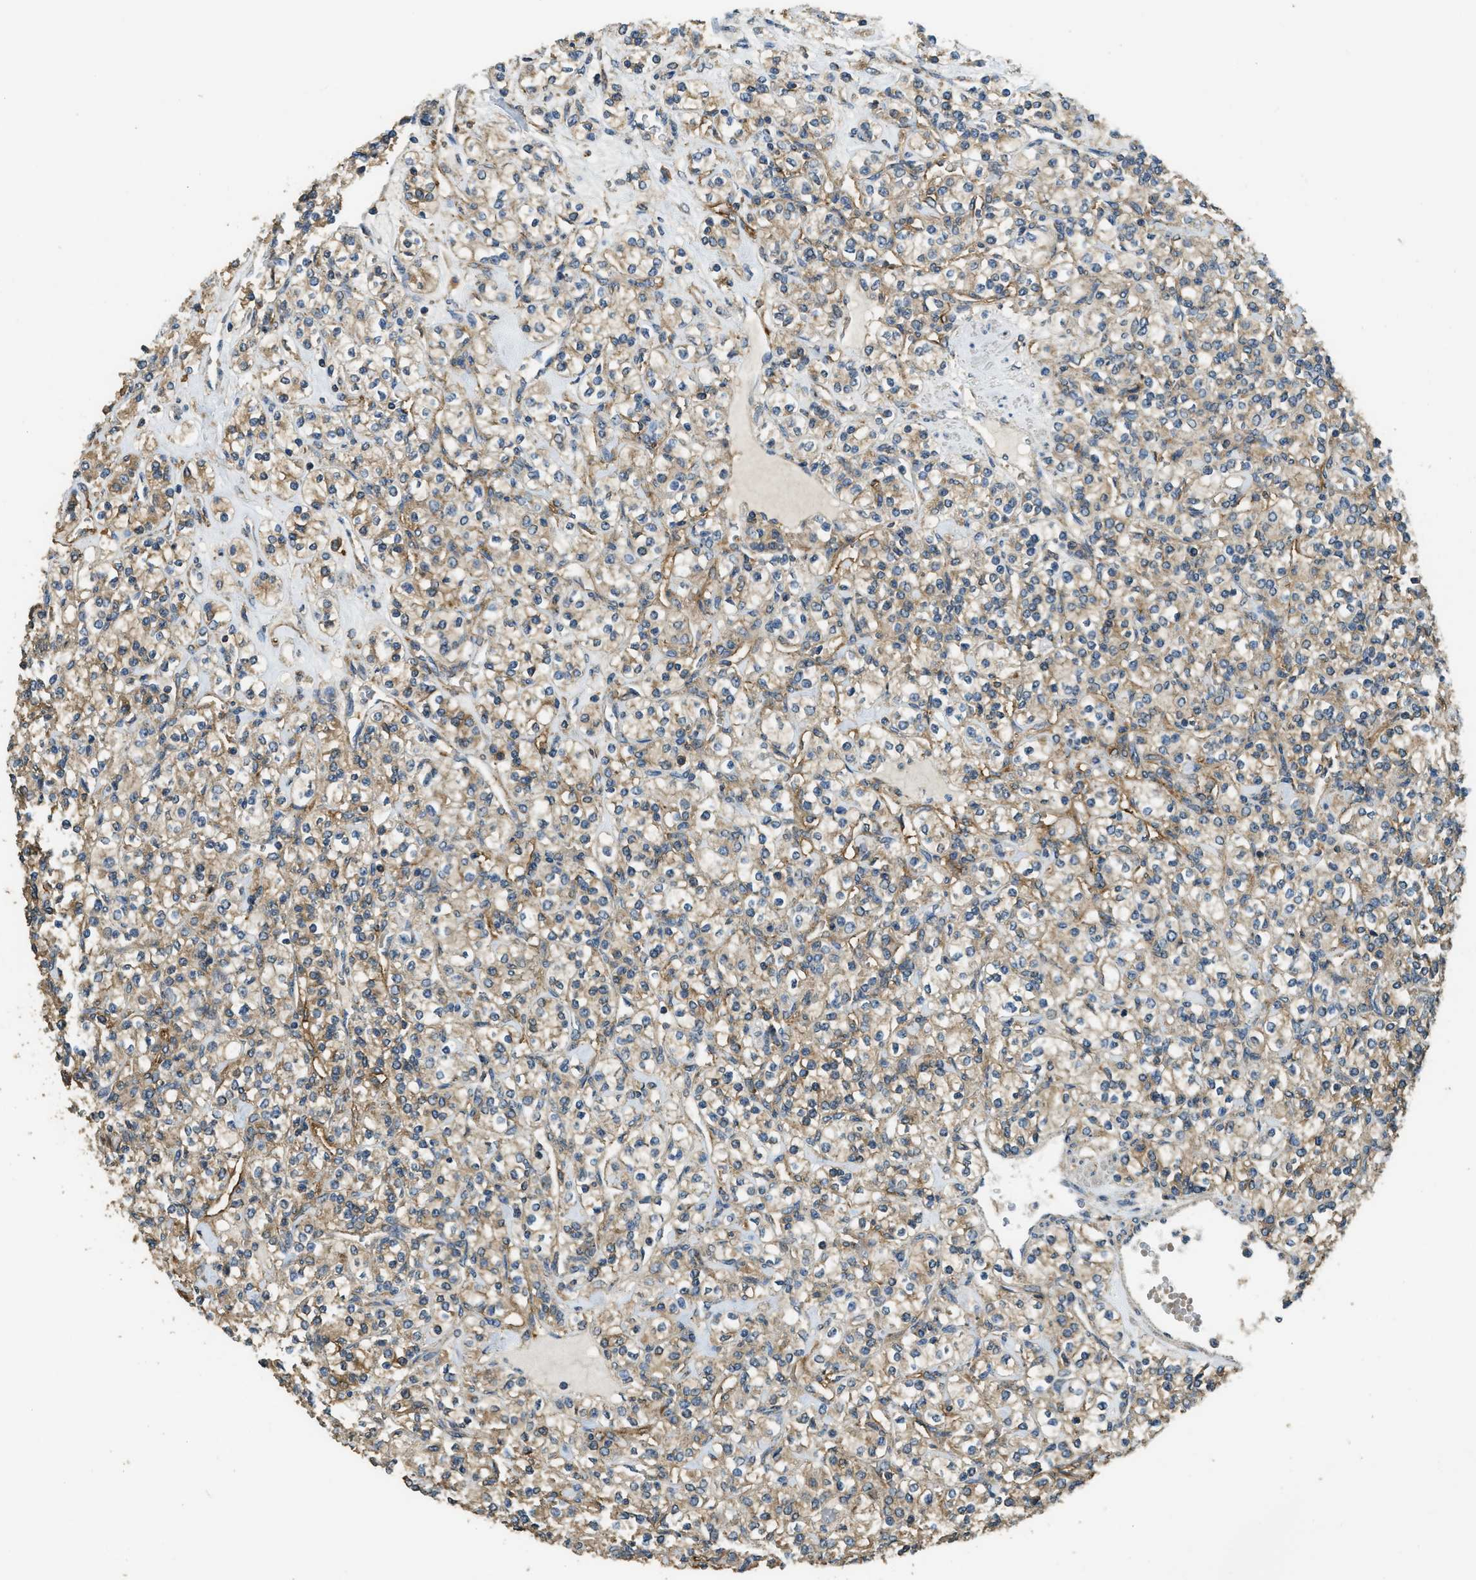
{"staining": {"intensity": "weak", "quantity": ">75%", "location": "cytoplasmic/membranous"}, "tissue": "renal cancer", "cell_type": "Tumor cells", "image_type": "cancer", "snomed": [{"axis": "morphology", "description": "Adenocarcinoma, NOS"}, {"axis": "topography", "description": "Kidney"}], "caption": "This photomicrograph exhibits immunohistochemistry staining of renal adenocarcinoma, with low weak cytoplasmic/membranous positivity in approximately >75% of tumor cells.", "gene": "CD276", "patient": {"sex": "male", "age": 77}}